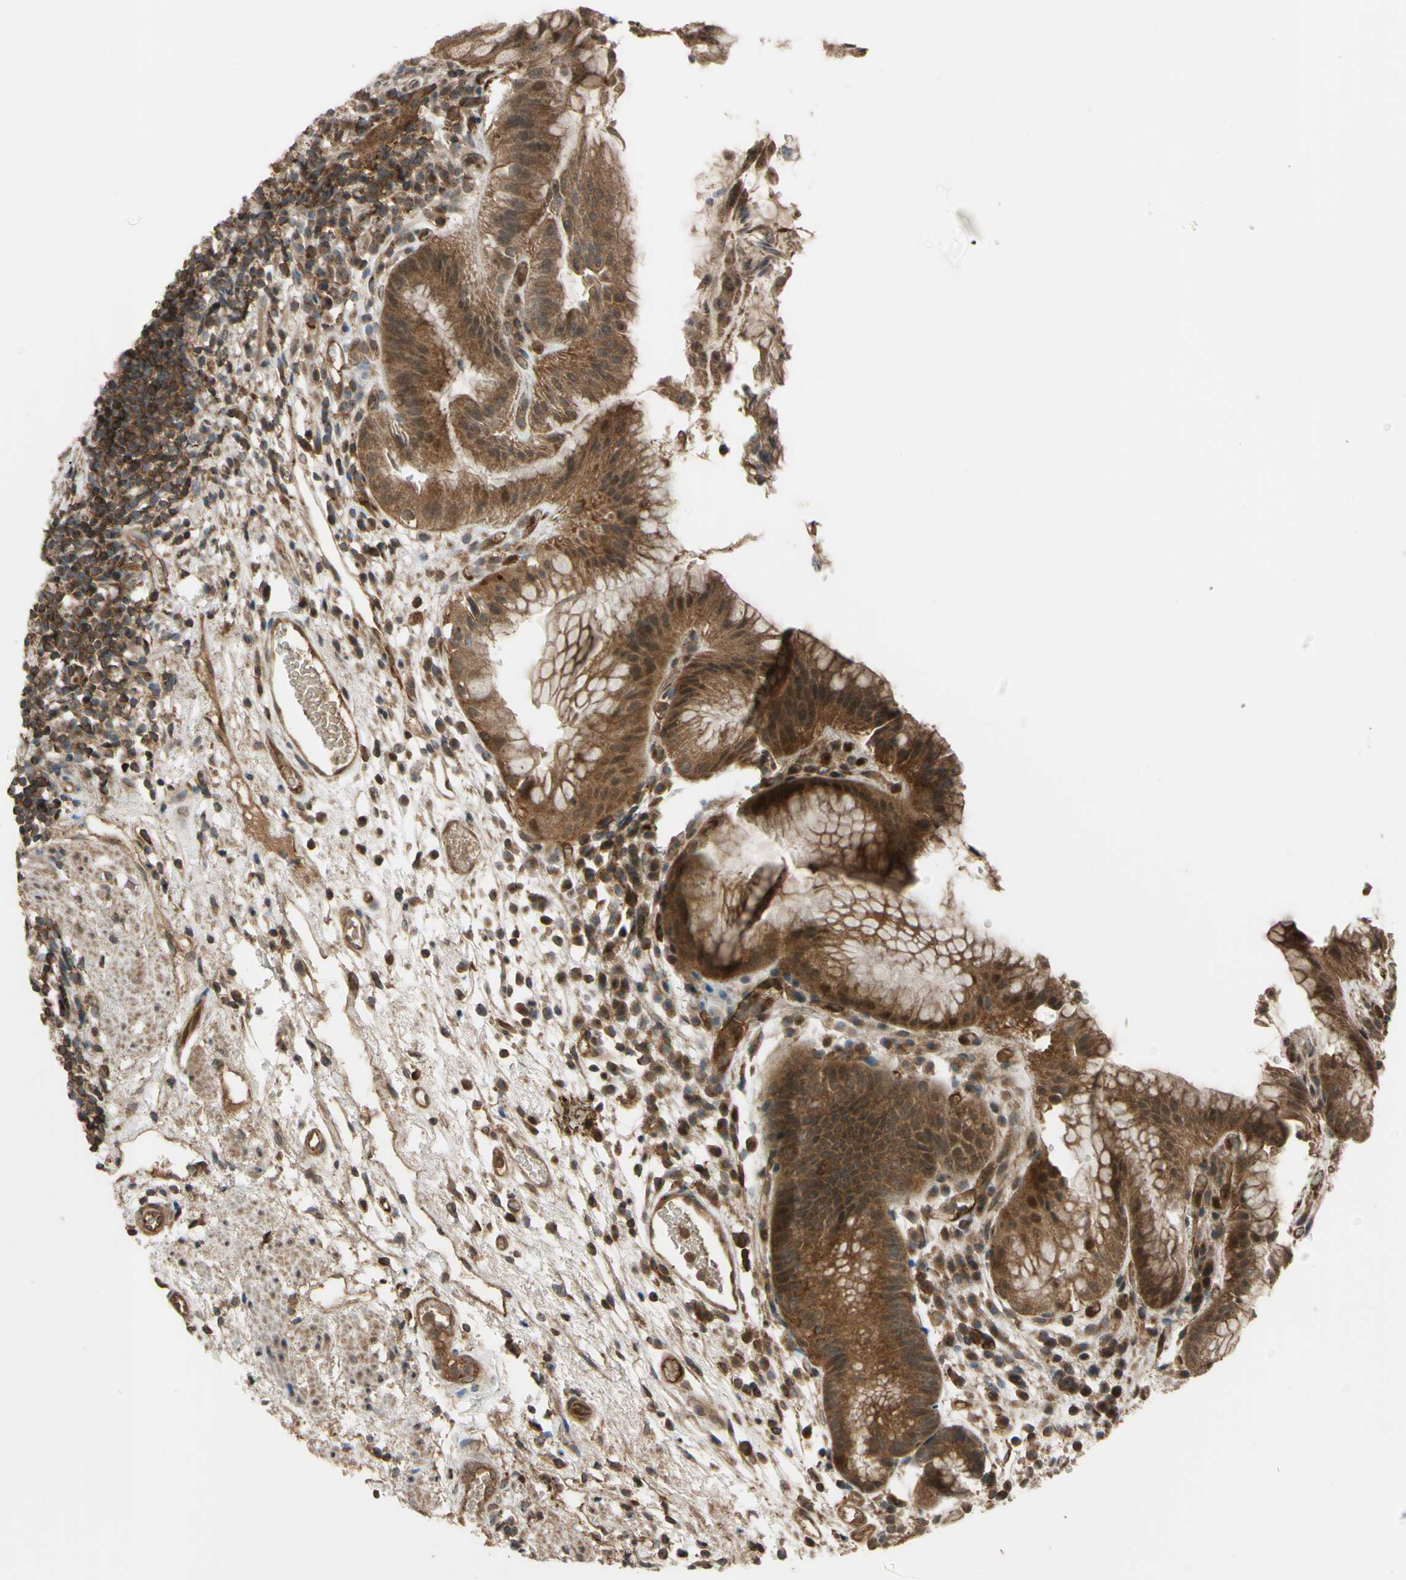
{"staining": {"intensity": "moderate", "quantity": ">75%", "location": "cytoplasmic/membranous,nuclear"}, "tissue": "stomach", "cell_type": "Glandular cells", "image_type": "normal", "snomed": [{"axis": "morphology", "description": "Normal tissue, NOS"}, {"axis": "topography", "description": "Stomach, upper"}], "caption": "Unremarkable stomach demonstrates moderate cytoplasmic/membranous,nuclear positivity in about >75% of glandular cells Immunohistochemistry stains the protein of interest in brown and the nuclei are stained blue..", "gene": "FLII", "patient": {"sex": "male", "age": 72}}